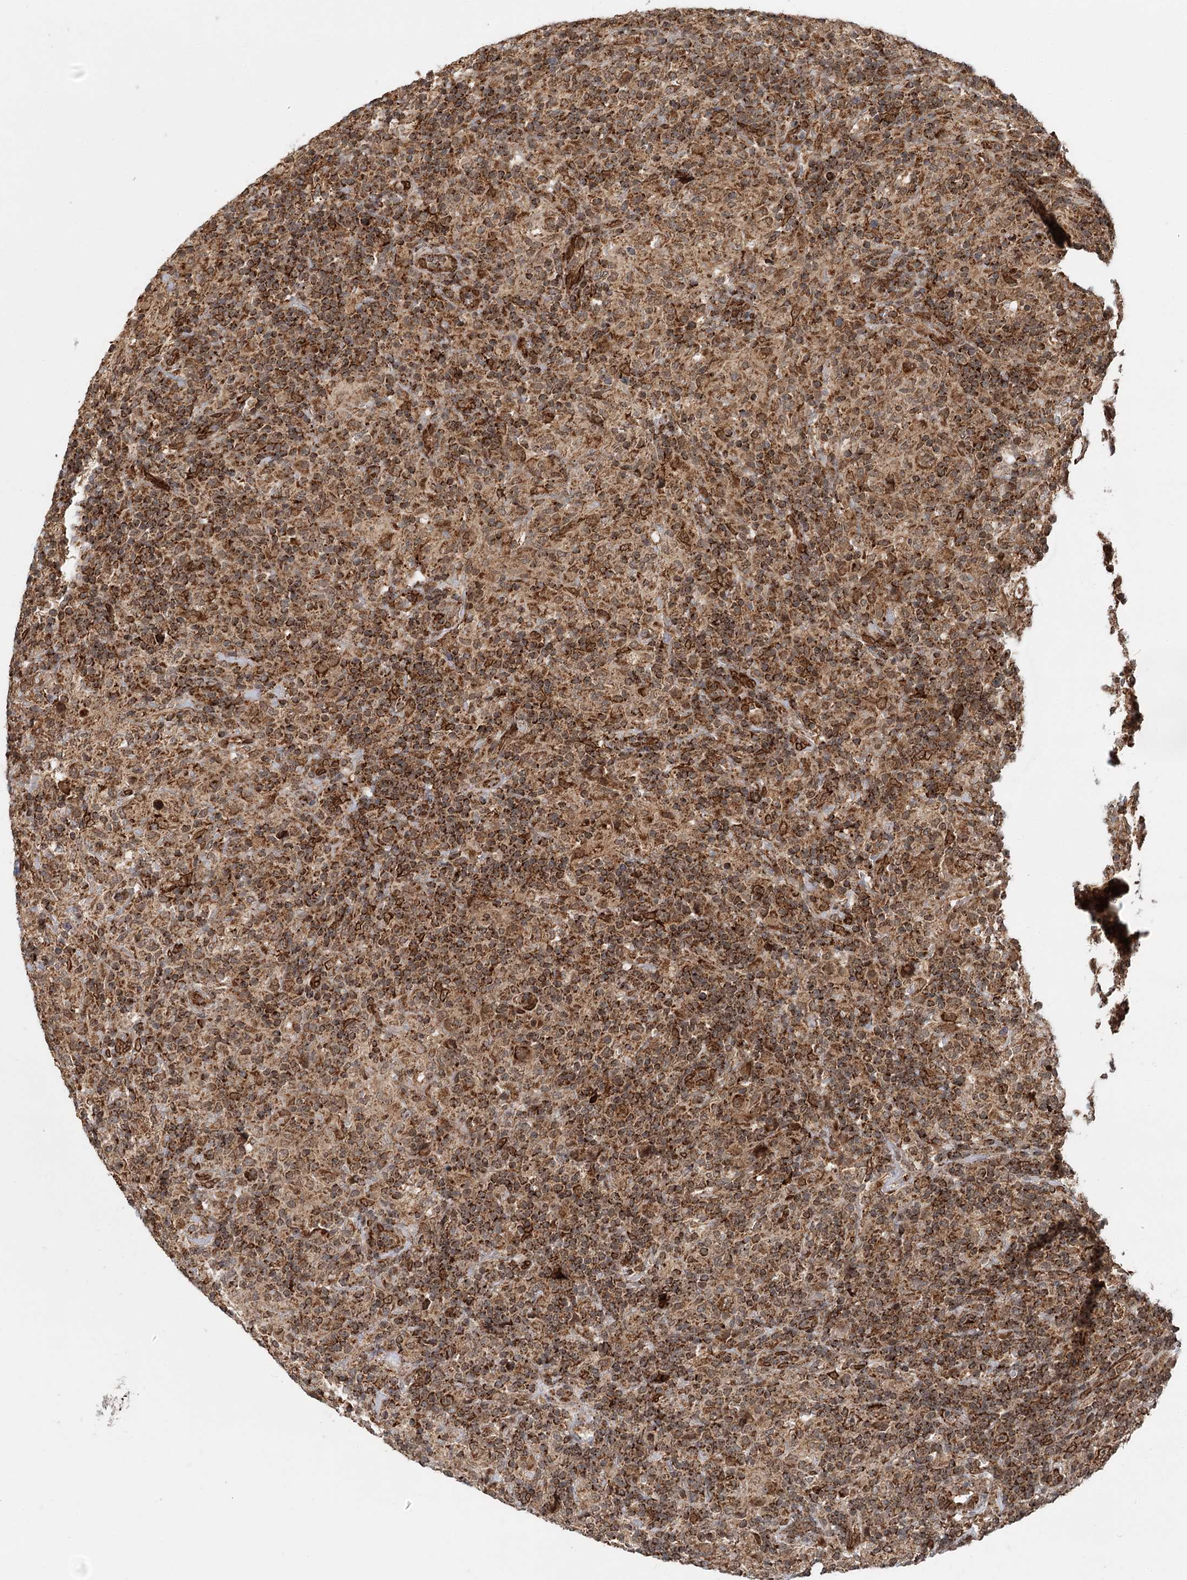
{"staining": {"intensity": "moderate", "quantity": ">75%", "location": "cytoplasmic/membranous"}, "tissue": "lymphoma", "cell_type": "Tumor cells", "image_type": "cancer", "snomed": [{"axis": "morphology", "description": "Hodgkin's disease, NOS"}, {"axis": "topography", "description": "Lymph node"}], "caption": "This is a micrograph of immunohistochemistry staining of lymphoma, which shows moderate staining in the cytoplasmic/membranous of tumor cells.", "gene": "BCKDHA", "patient": {"sex": "male", "age": 70}}